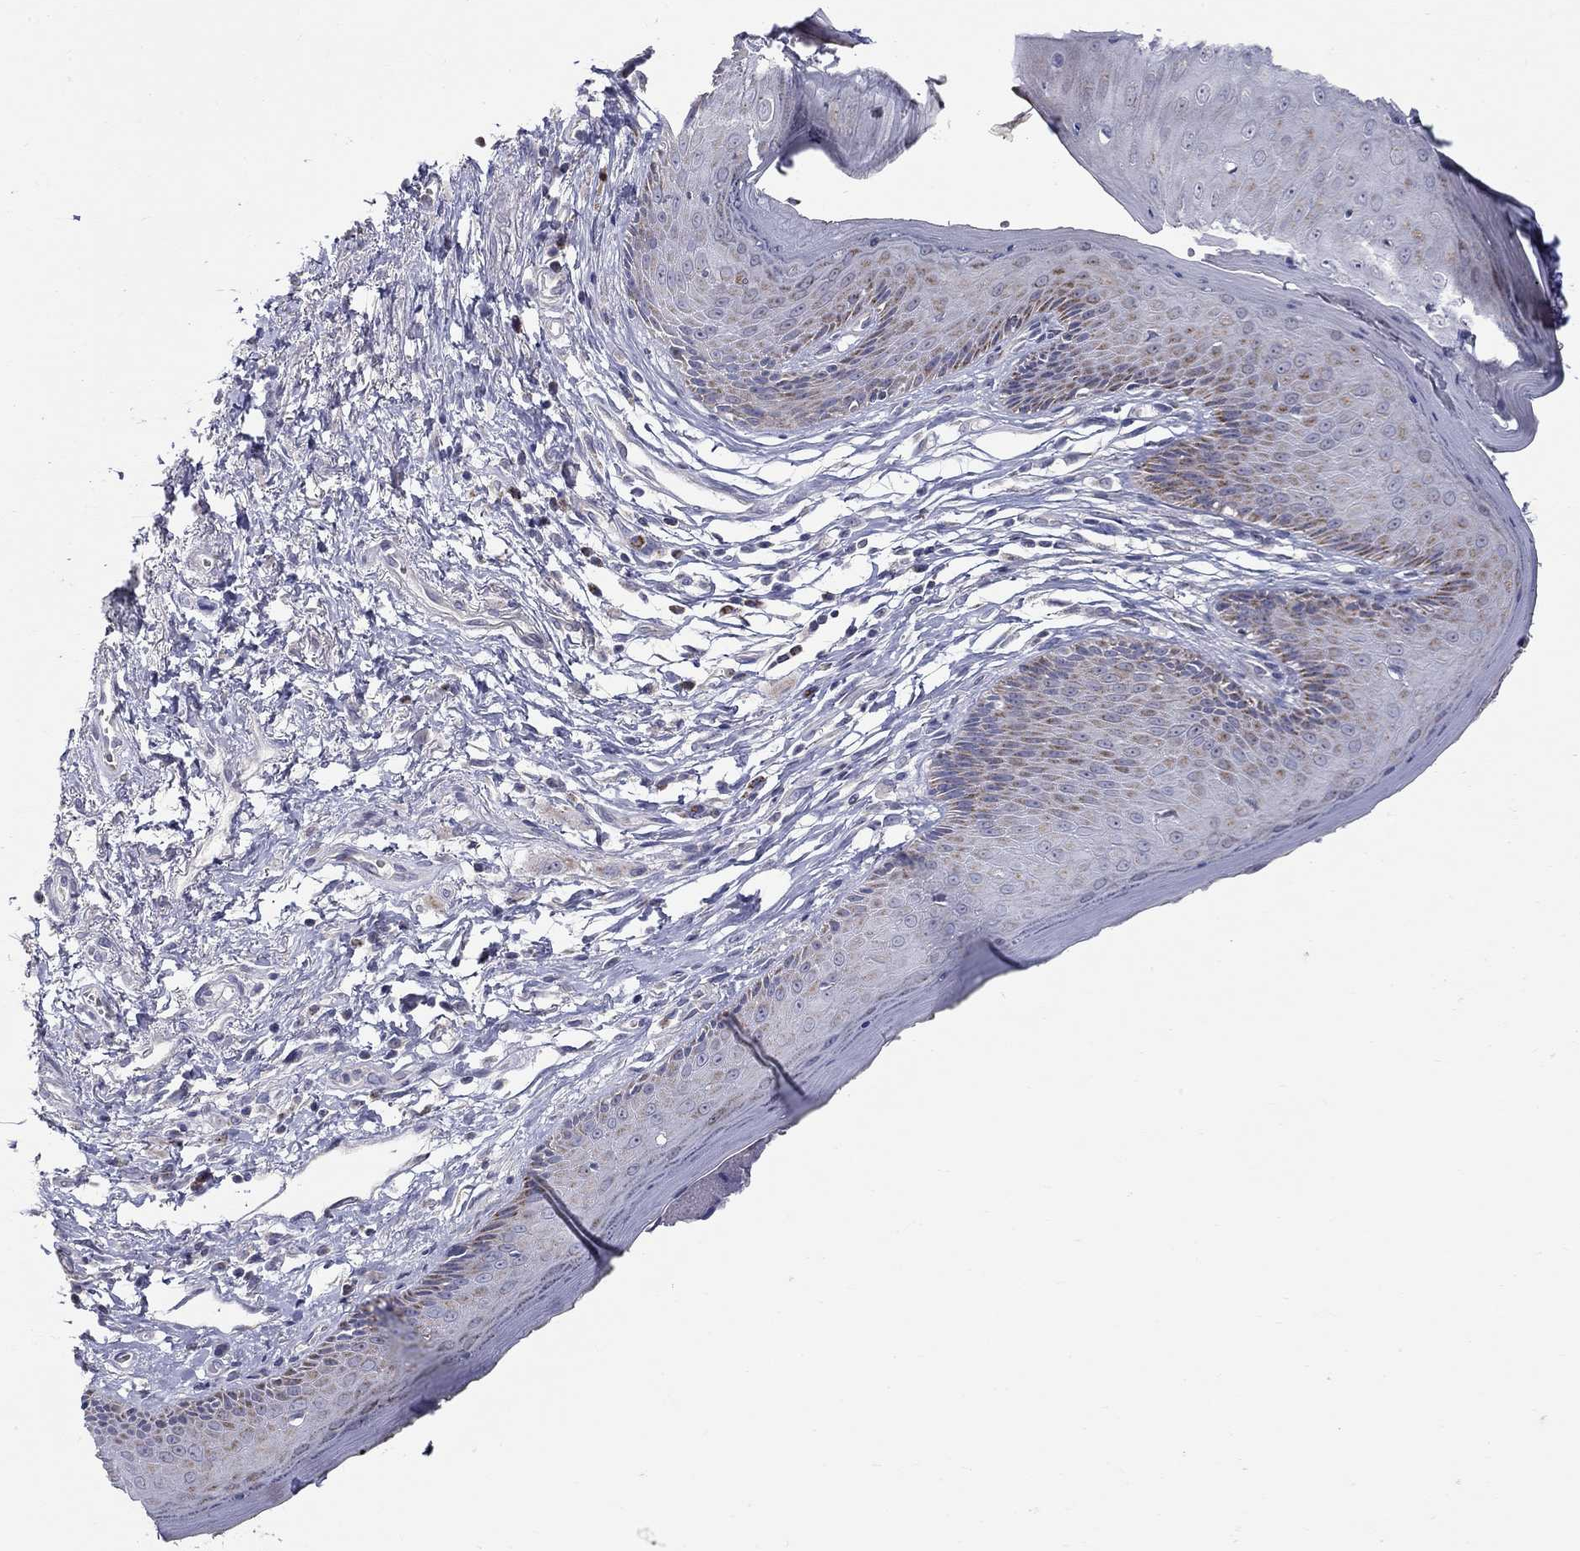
{"staining": {"intensity": "negative", "quantity": "none", "location": "none"}, "tissue": "skin", "cell_type": "Epidermal cells", "image_type": "normal", "snomed": [{"axis": "morphology", "description": "Normal tissue, NOS"}, {"axis": "morphology", "description": "Adenocarcinoma, NOS"}, {"axis": "topography", "description": "Rectum"}, {"axis": "topography", "description": "Anal"}], "caption": "Protein analysis of benign skin demonstrates no significant staining in epidermal cells. (DAB immunohistochemistry visualized using brightfield microscopy, high magnification).", "gene": "HMX2", "patient": {"sex": "female", "age": 68}}